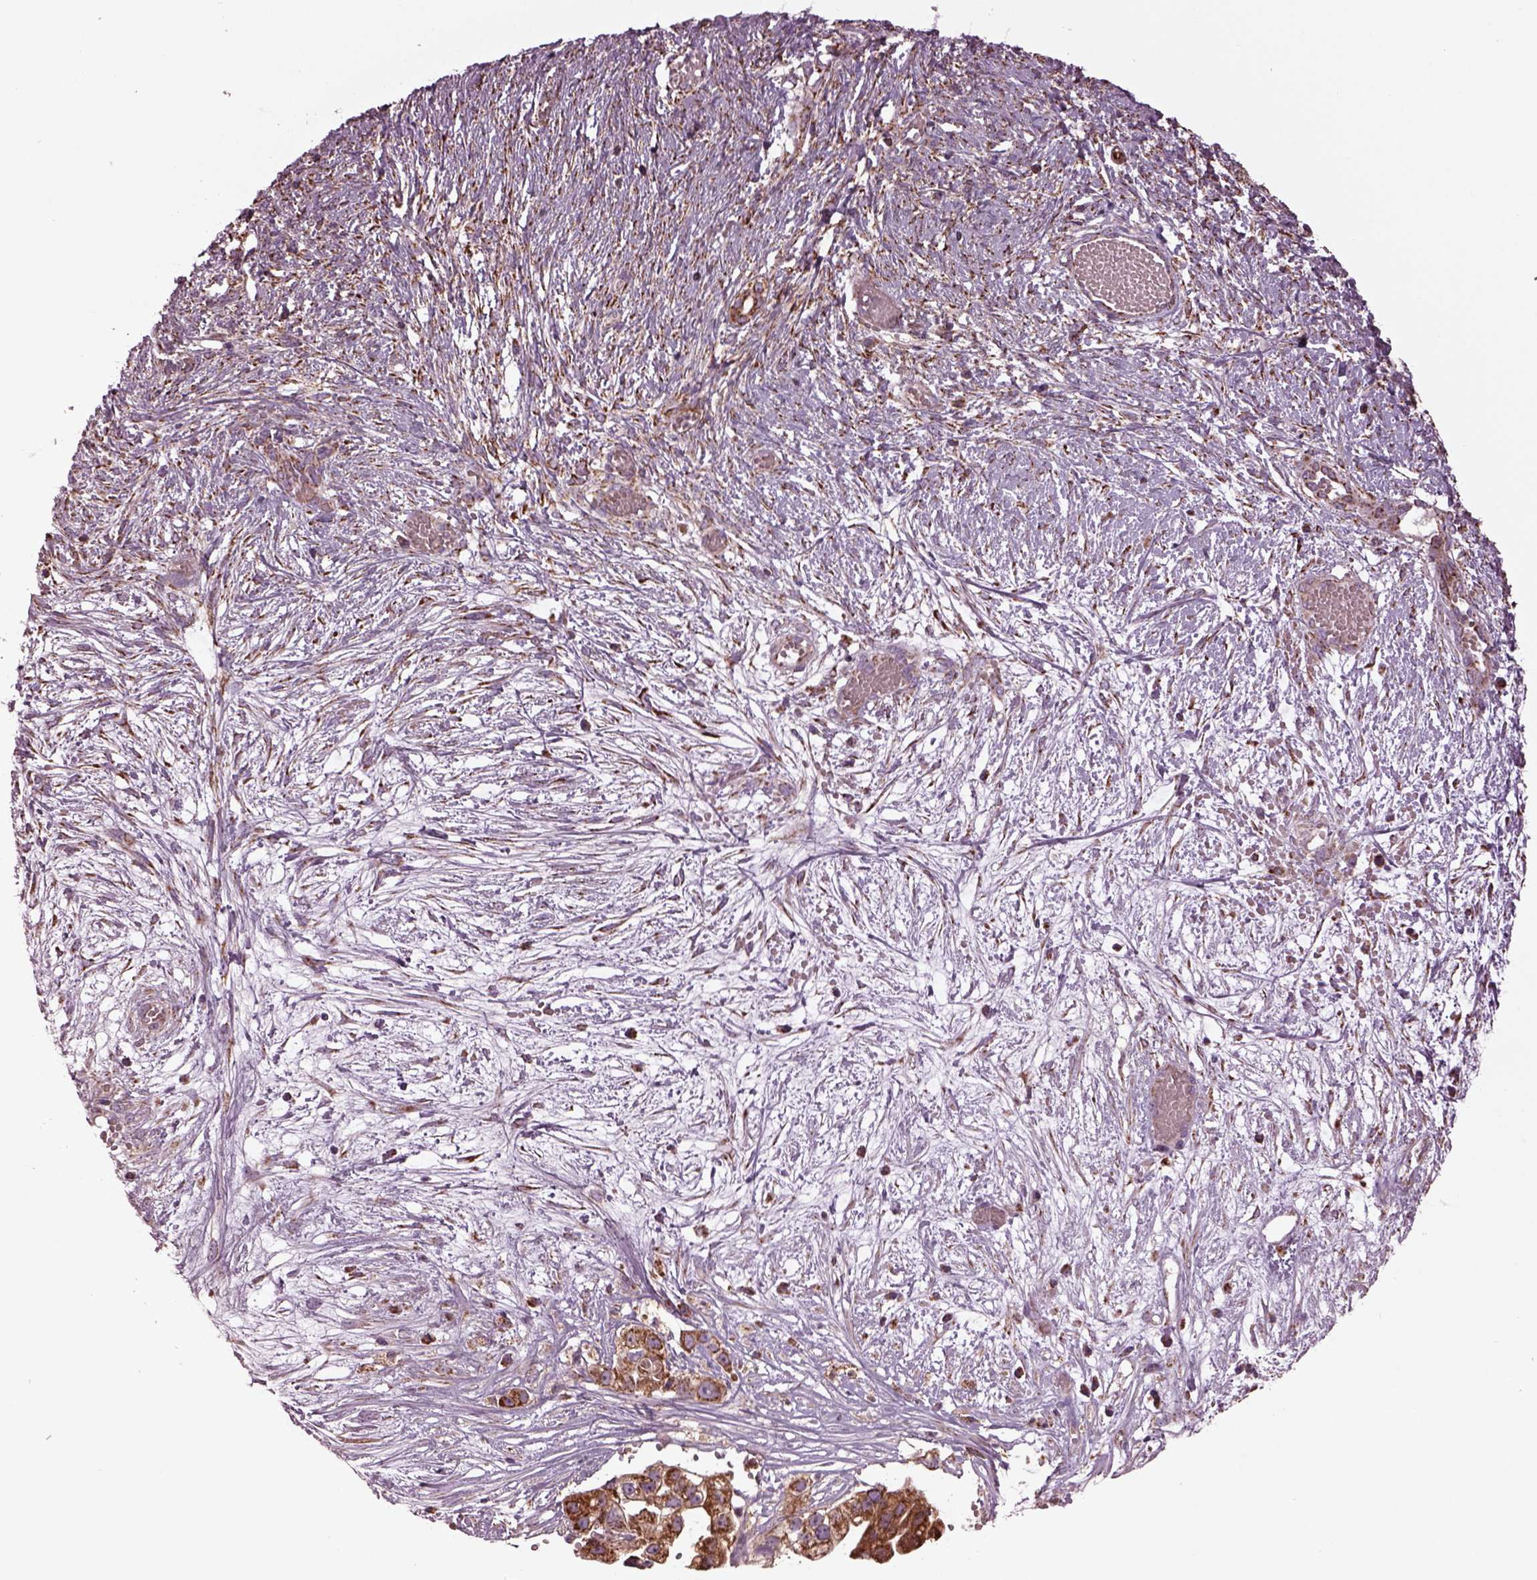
{"staining": {"intensity": "moderate", "quantity": "25%-75%", "location": "cytoplasmic/membranous"}, "tissue": "ovarian cancer", "cell_type": "Tumor cells", "image_type": "cancer", "snomed": [{"axis": "morphology", "description": "Cystadenocarcinoma, serous, NOS"}, {"axis": "topography", "description": "Ovary"}], "caption": "Serous cystadenocarcinoma (ovarian) stained for a protein (brown) shows moderate cytoplasmic/membranous positive positivity in approximately 25%-75% of tumor cells.", "gene": "TMEM254", "patient": {"sex": "female", "age": 56}}